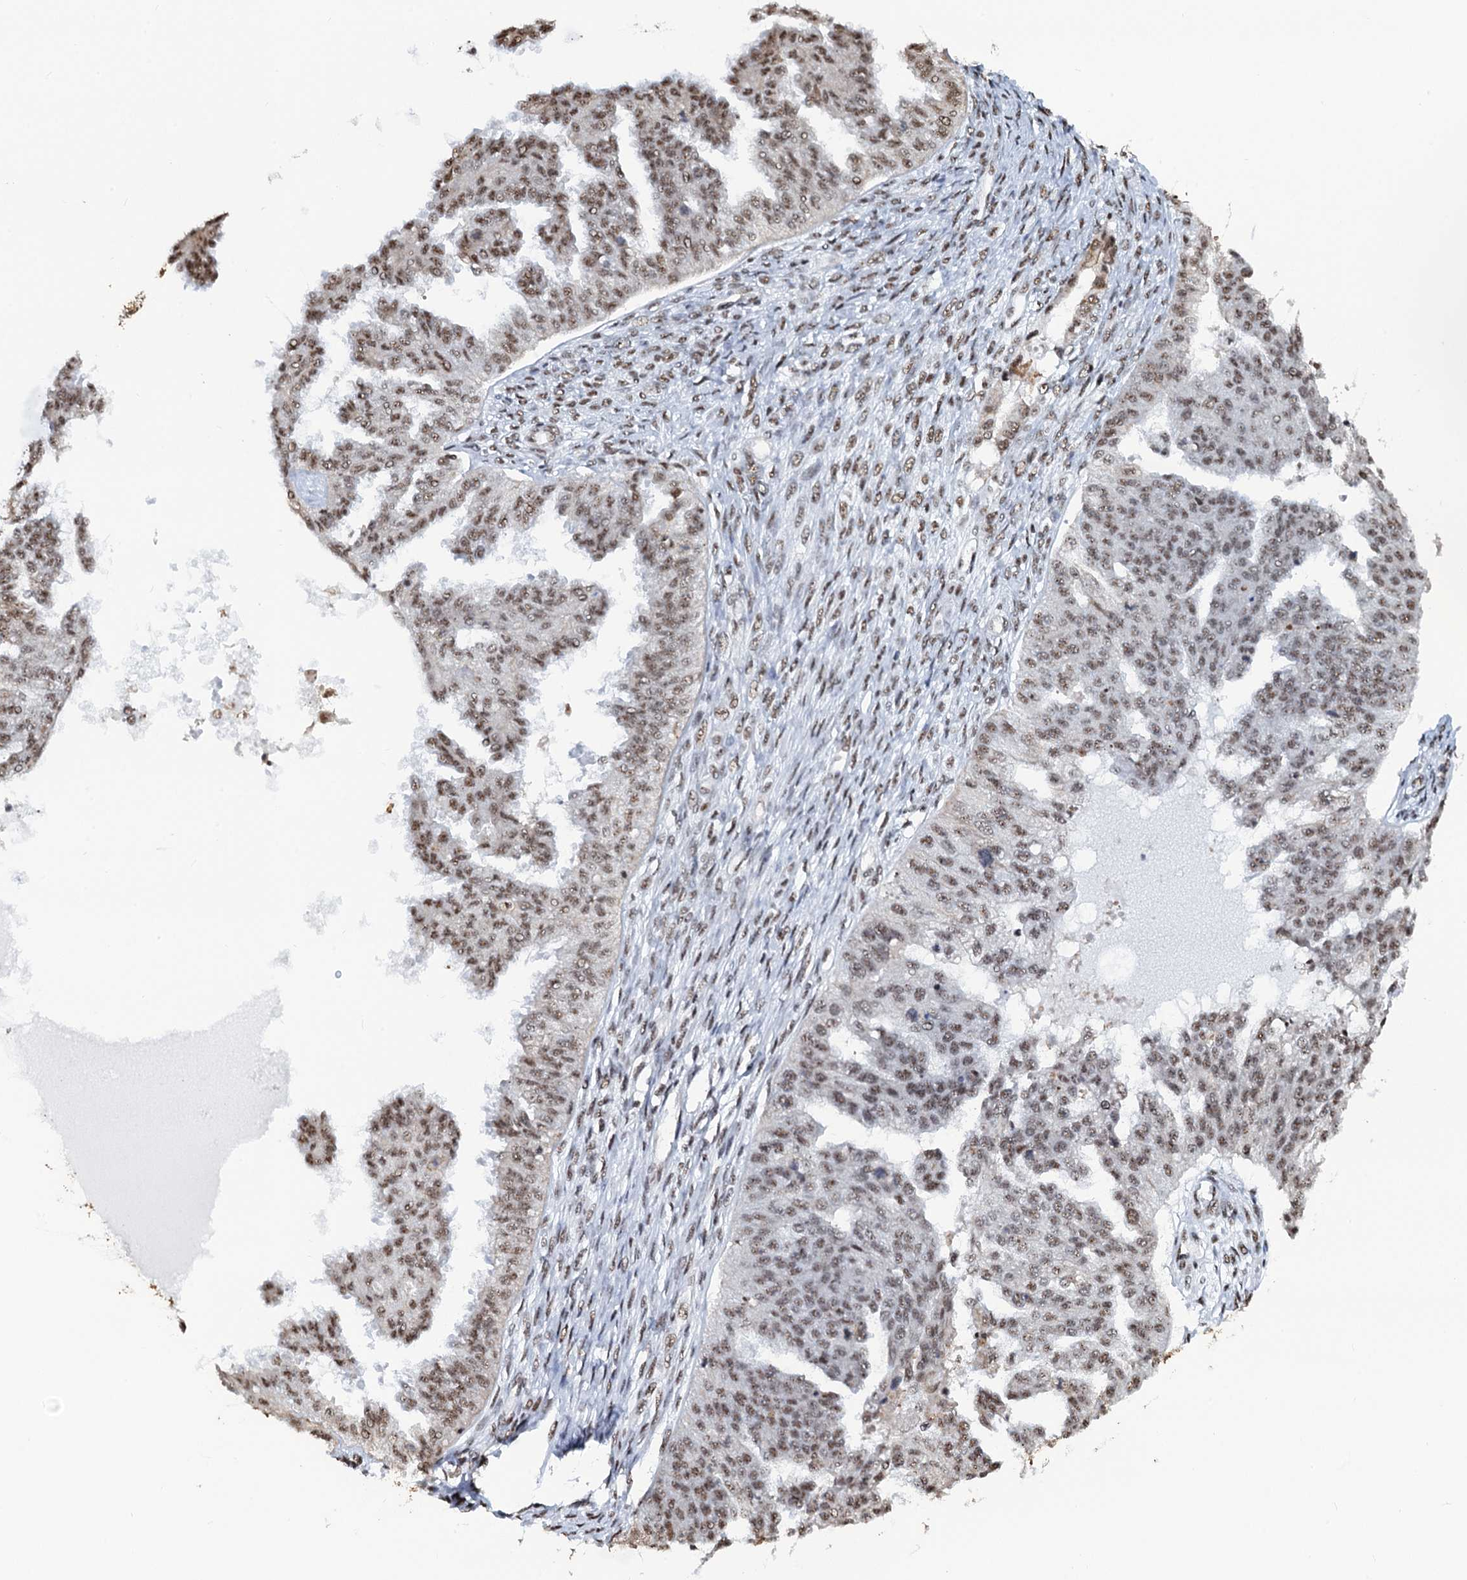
{"staining": {"intensity": "moderate", "quantity": ">75%", "location": "nuclear"}, "tissue": "ovarian cancer", "cell_type": "Tumor cells", "image_type": "cancer", "snomed": [{"axis": "morphology", "description": "Cystadenocarcinoma, serous, NOS"}, {"axis": "topography", "description": "Ovary"}], "caption": "Human ovarian cancer stained with a brown dye demonstrates moderate nuclear positive expression in approximately >75% of tumor cells.", "gene": "ZNF609", "patient": {"sex": "female", "age": 58}}